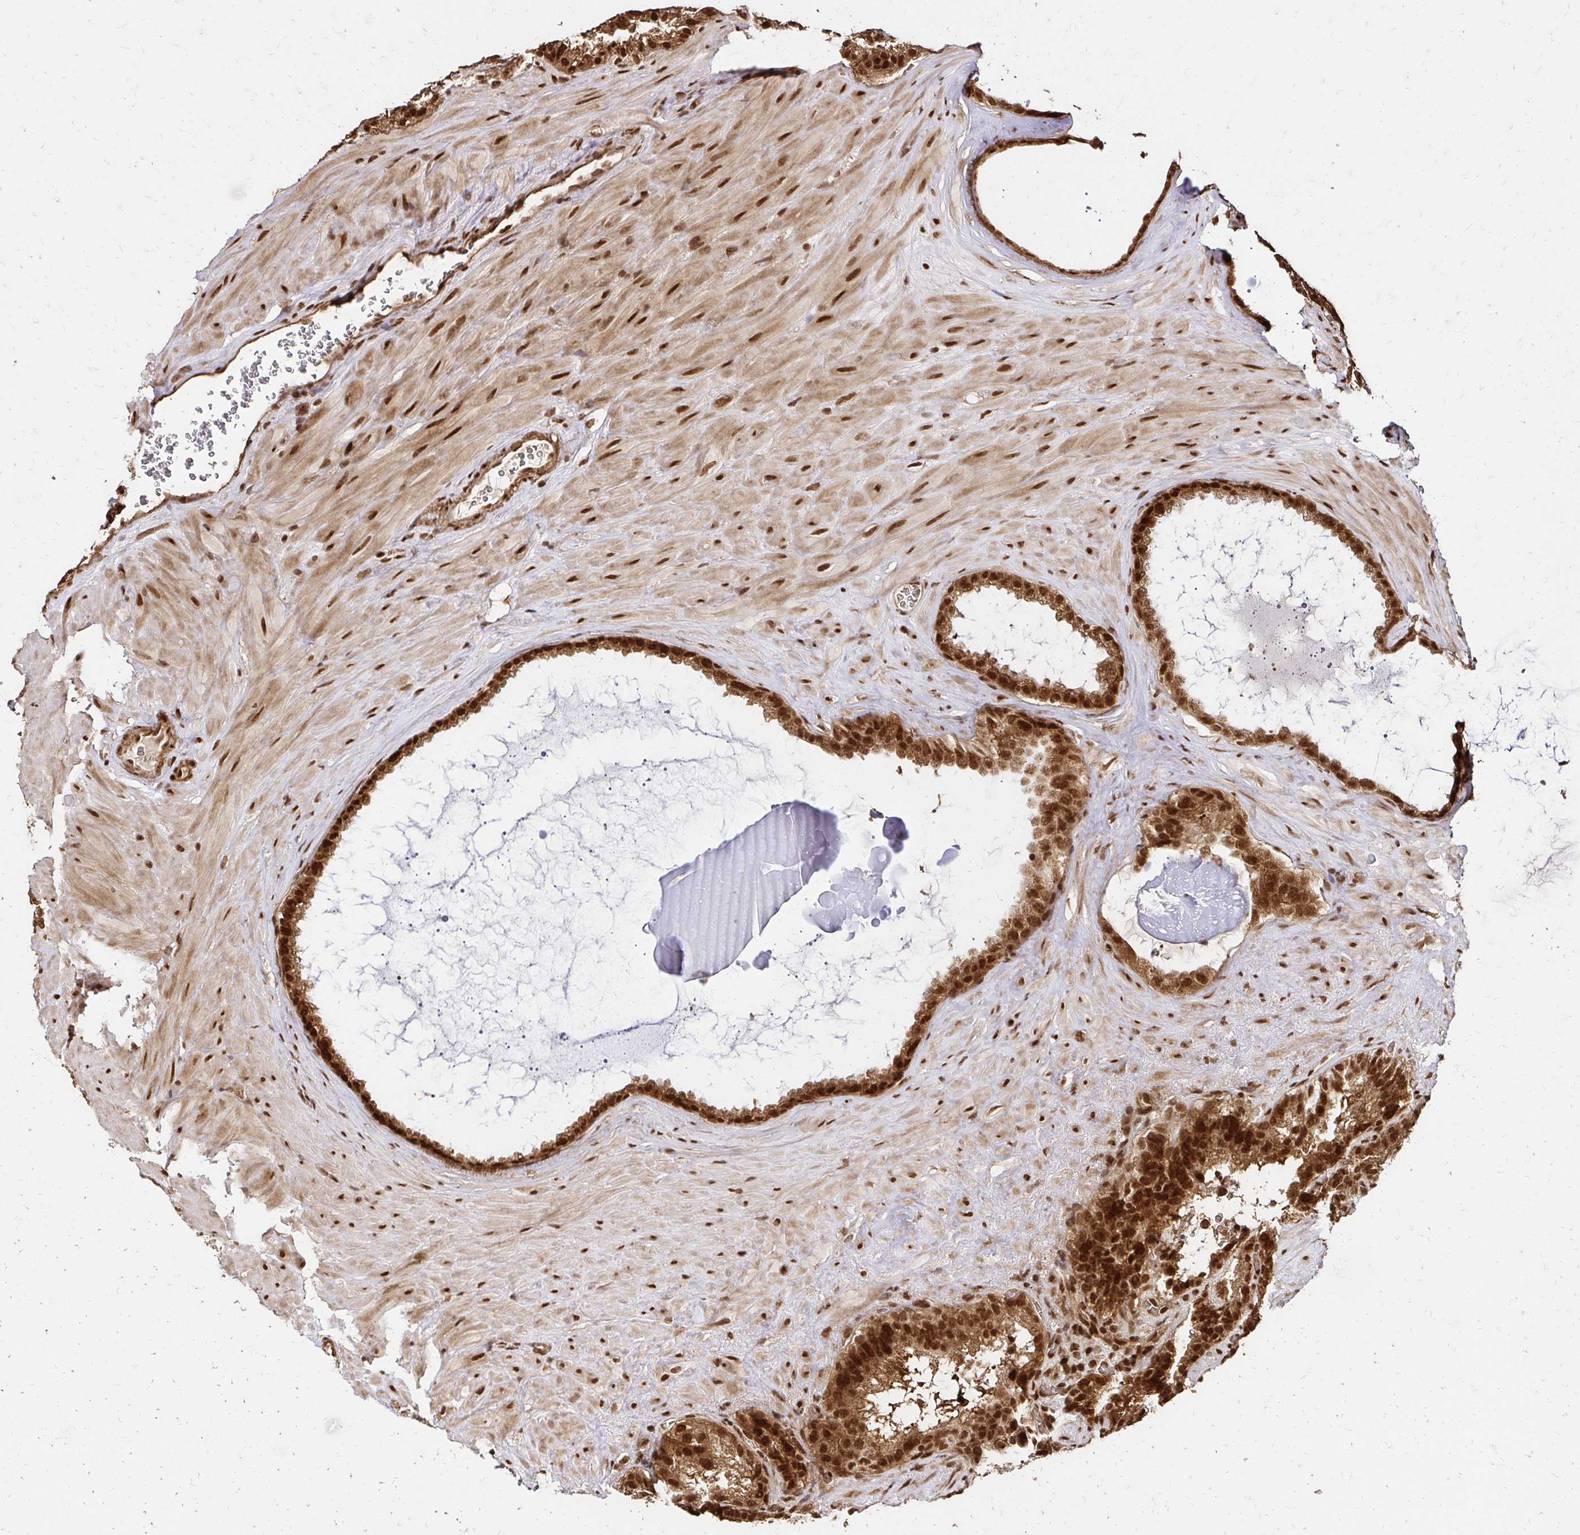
{"staining": {"intensity": "strong", "quantity": ">75%", "location": "cytoplasmic/membranous,nuclear"}, "tissue": "seminal vesicle", "cell_type": "Glandular cells", "image_type": "normal", "snomed": [{"axis": "morphology", "description": "Normal tissue, NOS"}, {"axis": "topography", "description": "Seminal veicle"}], "caption": "A histopathology image of seminal vesicle stained for a protein shows strong cytoplasmic/membranous,nuclear brown staining in glandular cells. (Brightfield microscopy of DAB IHC at high magnification).", "gene": "GLYR1", "patient": {"sex": "male", "age": 60}}